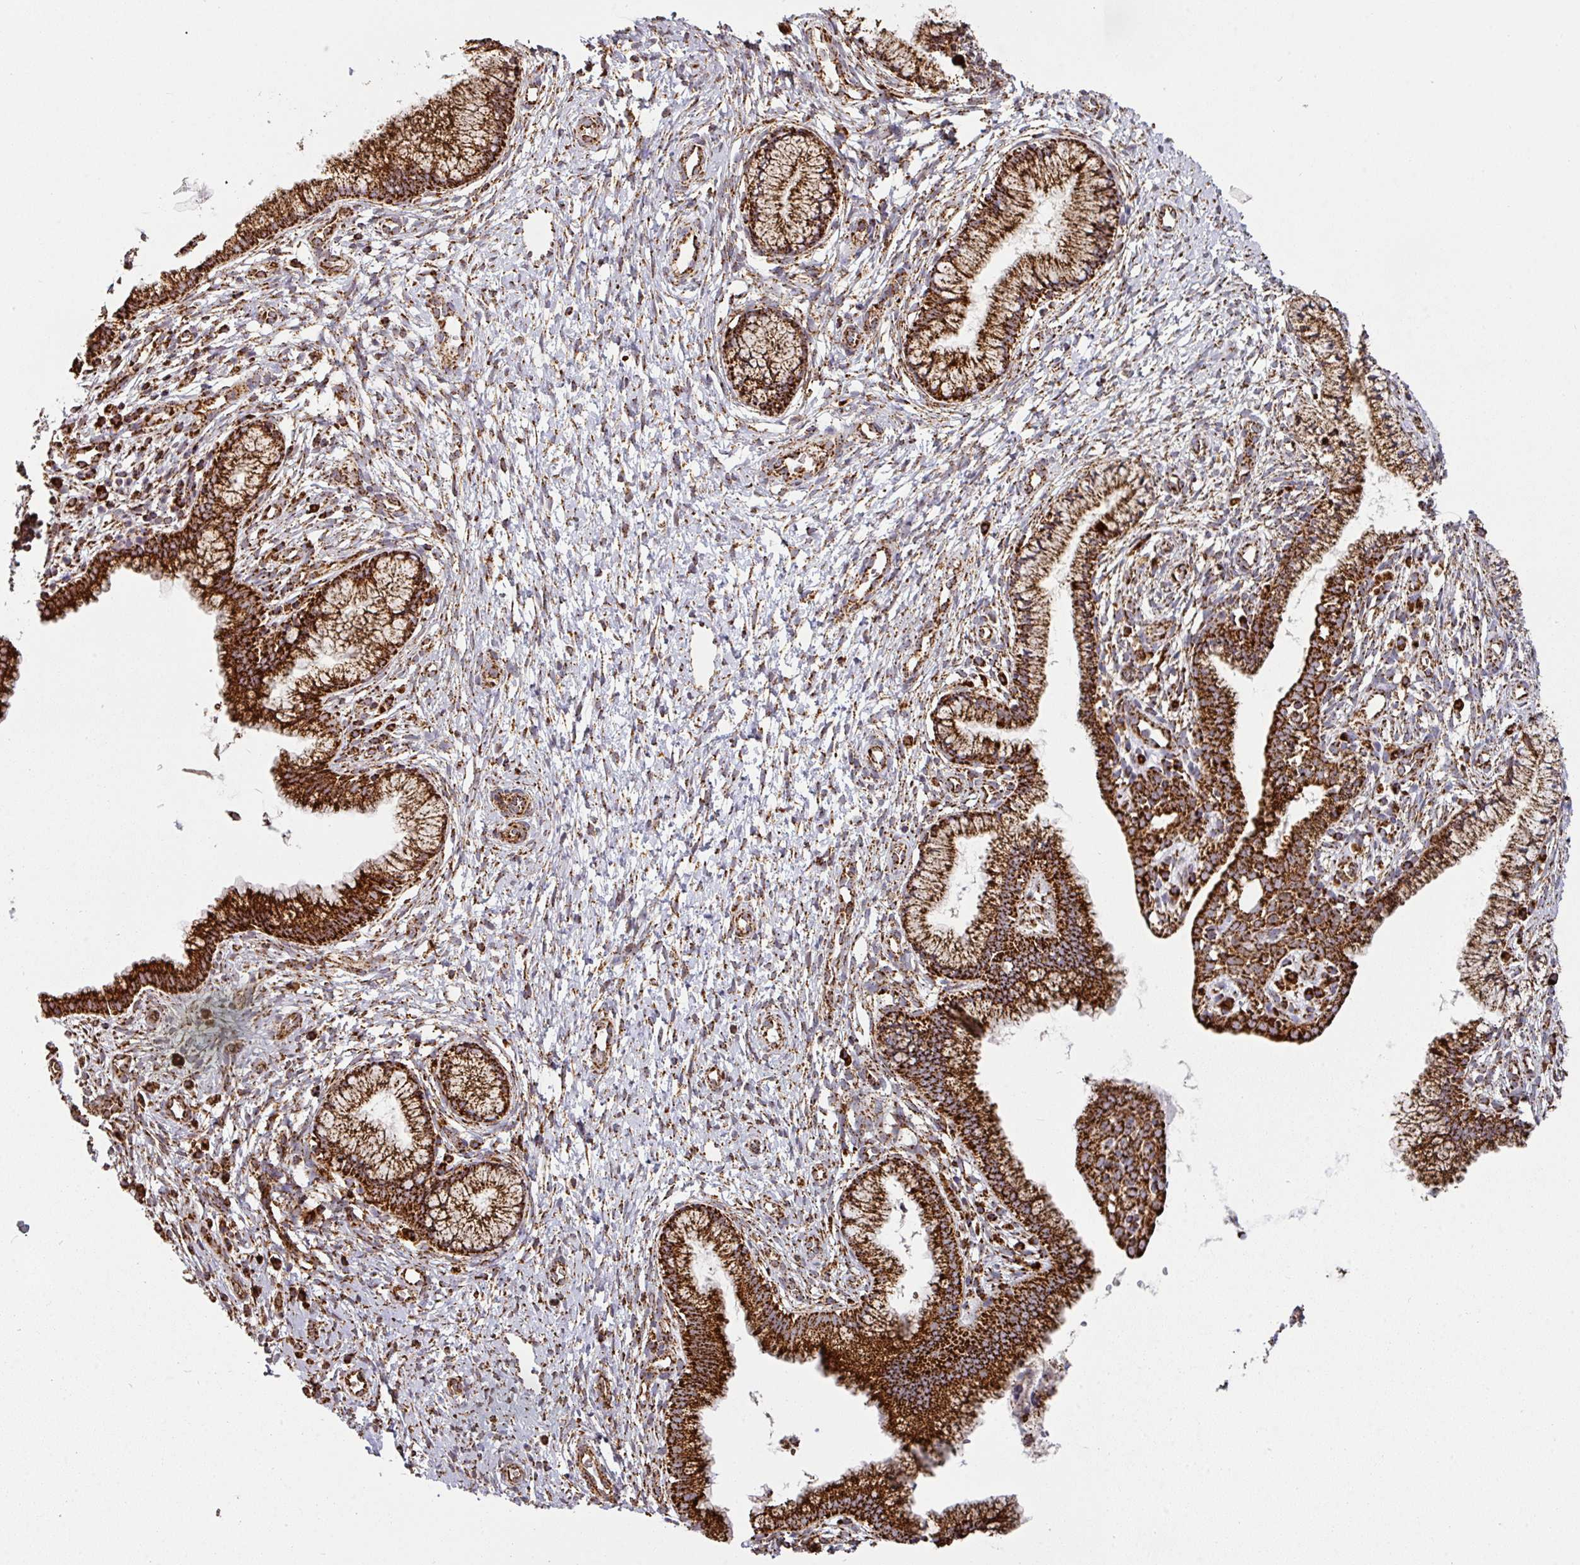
{"staining": {"intensity": "strong", "quantity": ">75%", "location": "cytoplasmic/membranous"}, "tissue": "cervix", "cell_type": "Glandular cells", "image_type": "normal", "snomed": [{"axis": "morphology", "description": "Normal tissue, NOS"}, {"axis": "topography", "description": "Cervix"}], "caption": "Cervix stained with a brown dye displays strong cytoplasmic/membranous positive staining in about >75% of glandular cells.", "gene": "TRAP1", "patient": {"sex": "female", "age": 36}}